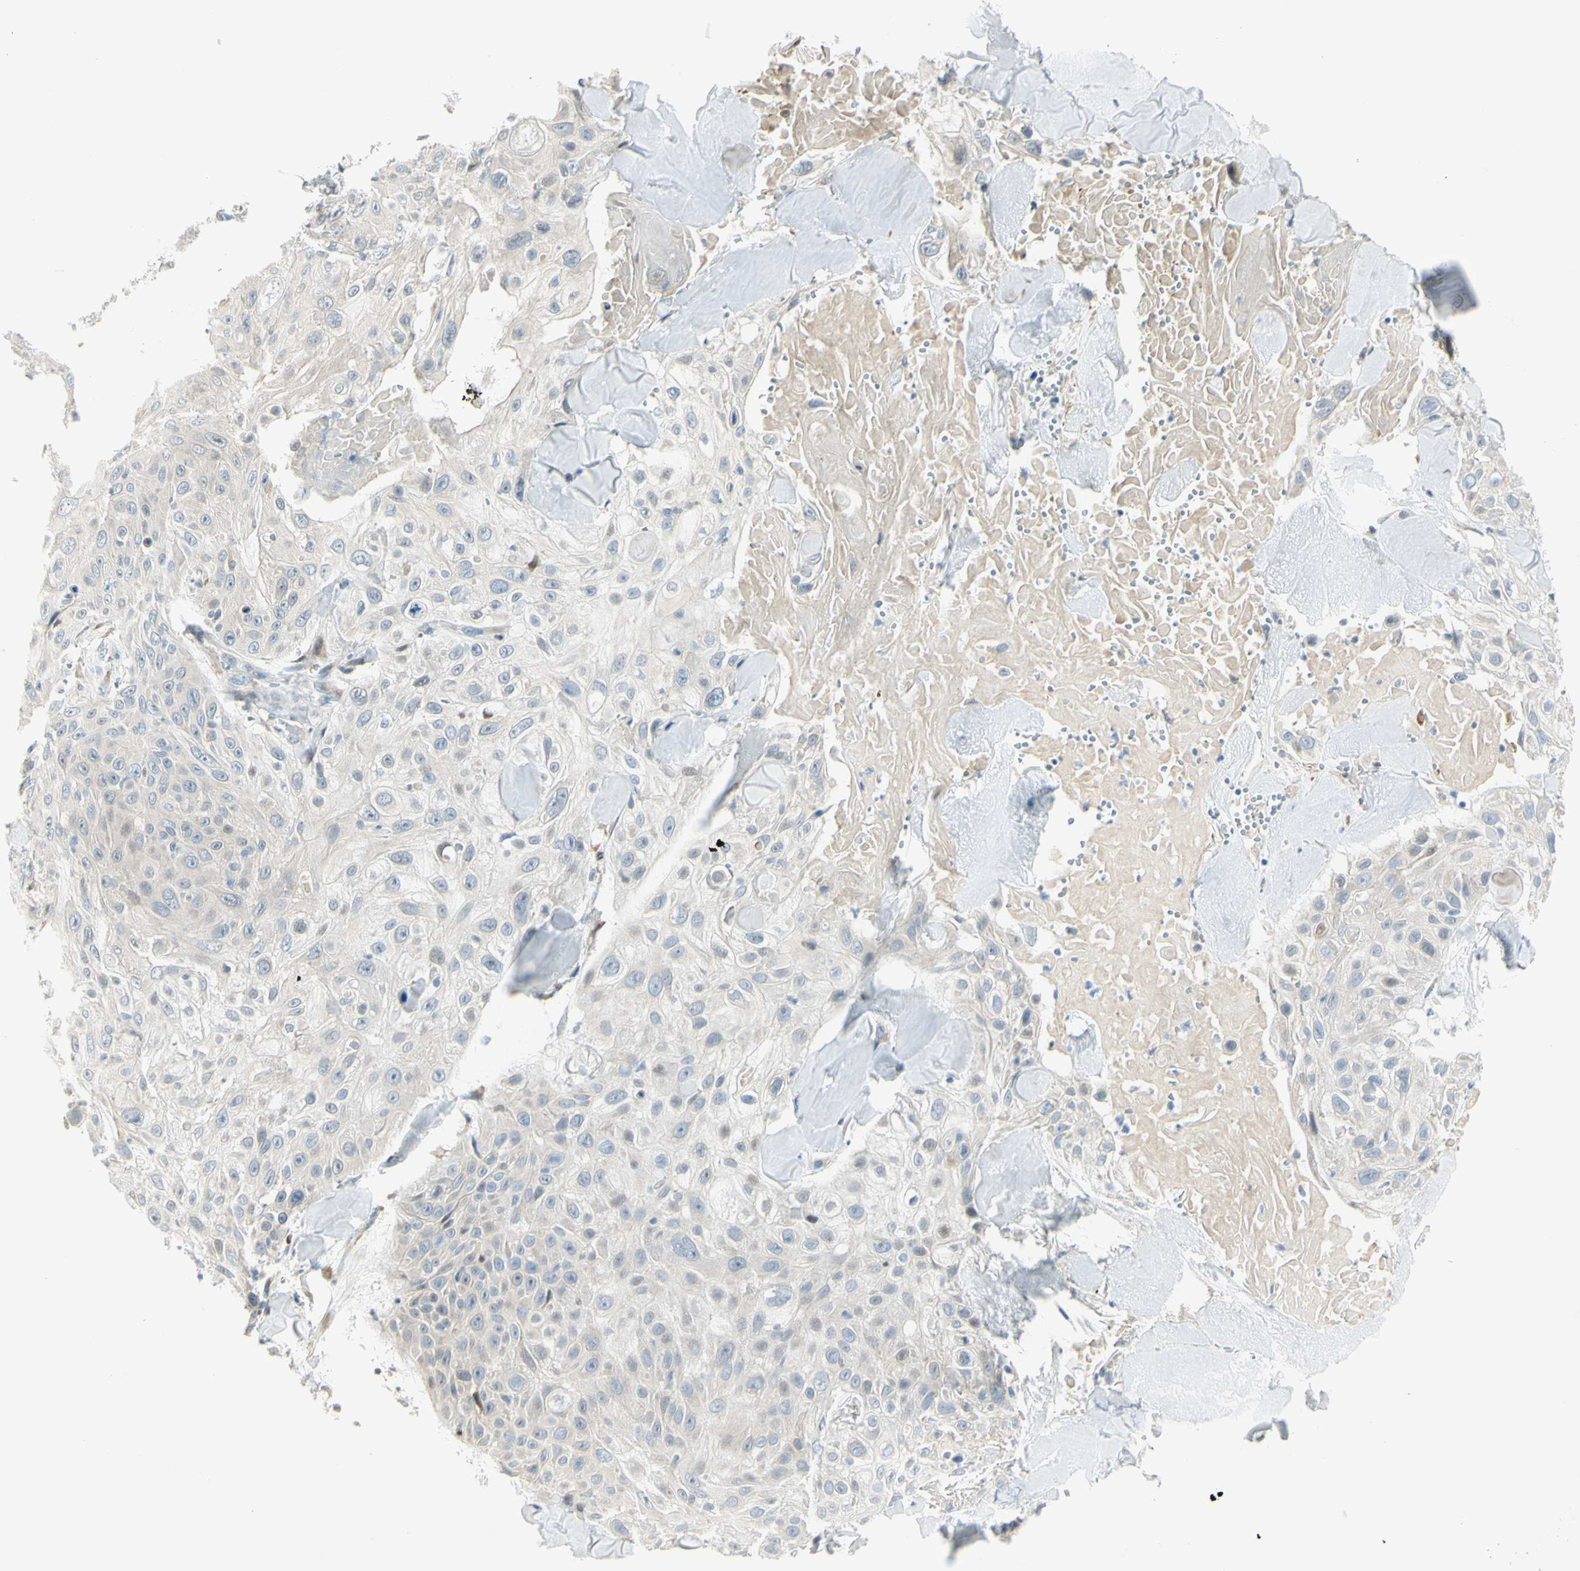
{"staining": {"intensity": "negative", "quantity": "none", "location": "none"}, "tissue": "skin cancer", "cell_type": "Tumor cells", "image_type": "cancer", "snomed": [{"axis": "morphology", "description": "Squamous cell carcinoma, NOS"}, {"axis": "topography", "description": "Skin"}], "caption": "The histopathology image demonstrates no significant staining in tumor cells of skin cancer (squamous cell carcinoma). (DAB (3,3'-diaminobenzidine) immunohistochemistry, high magnification).", "gene": "NPDC1", "patient": {"sex": "male", "age": 86}}